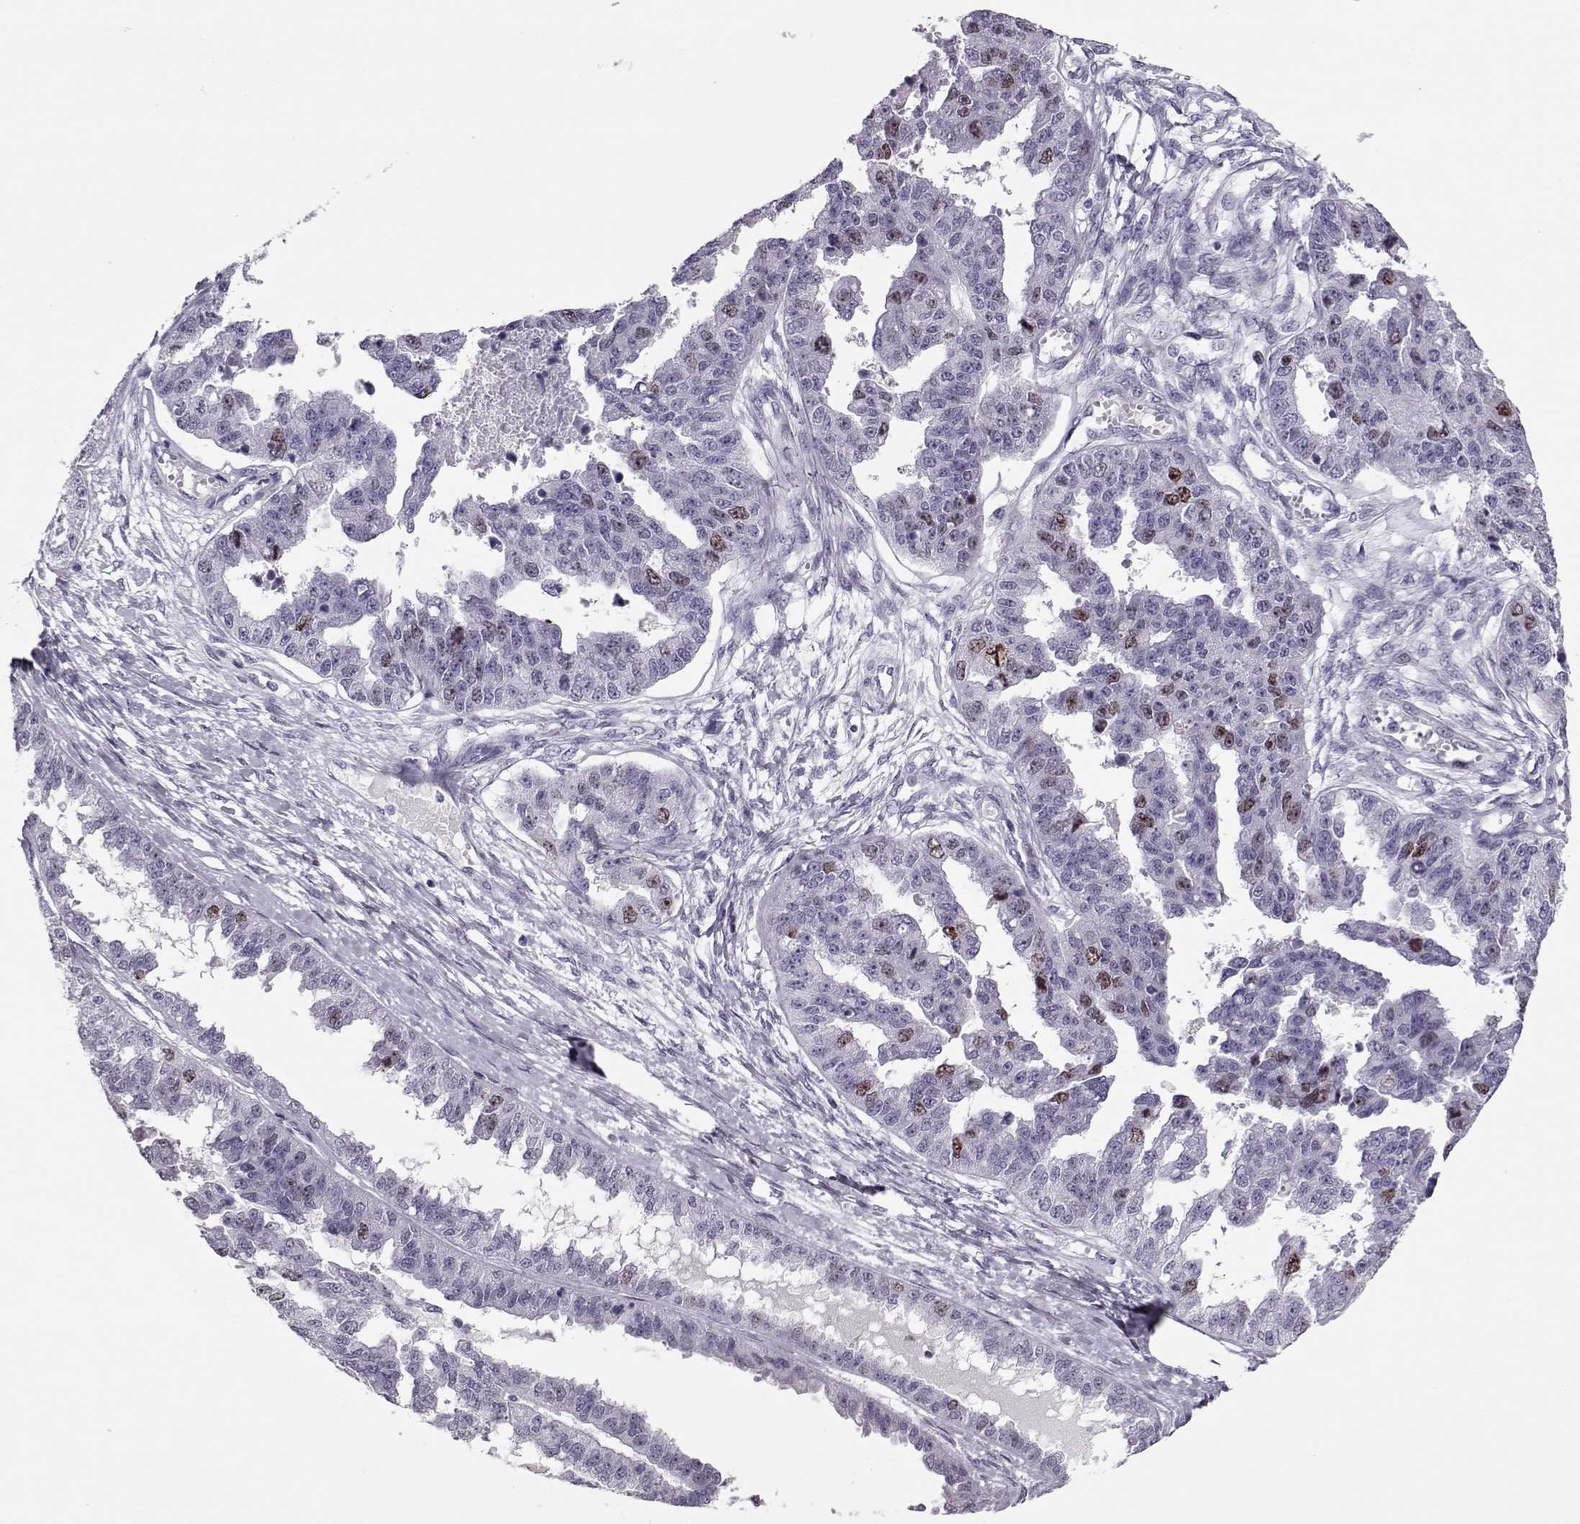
{"staining": {"intensity": "moderate", "quantity": "<25%", "location": "nuclear"}, "tissue": "ovarian cancer", "cell_type": "Tumor cells", "image_type": "cancer", "snomed": [{"axis": "morphology", "description": "Cystadenocarcinoma, serous, NOS"}, {"axis": "topography", "description": "Ovary"}], "caption": "A photomicrograph of human serous cystadenocarcinoma (ovarian) stained for a protein displays moderate nuclear brown staining in tumor cells. Using DAB (3,3'-diaminobenzidine) (brown) and hematoxylin (blue) stains, captured at high magnification using brightfield microscopy.", "gene": "SGO1", "patient": {"sex": "female", "age": 58}}